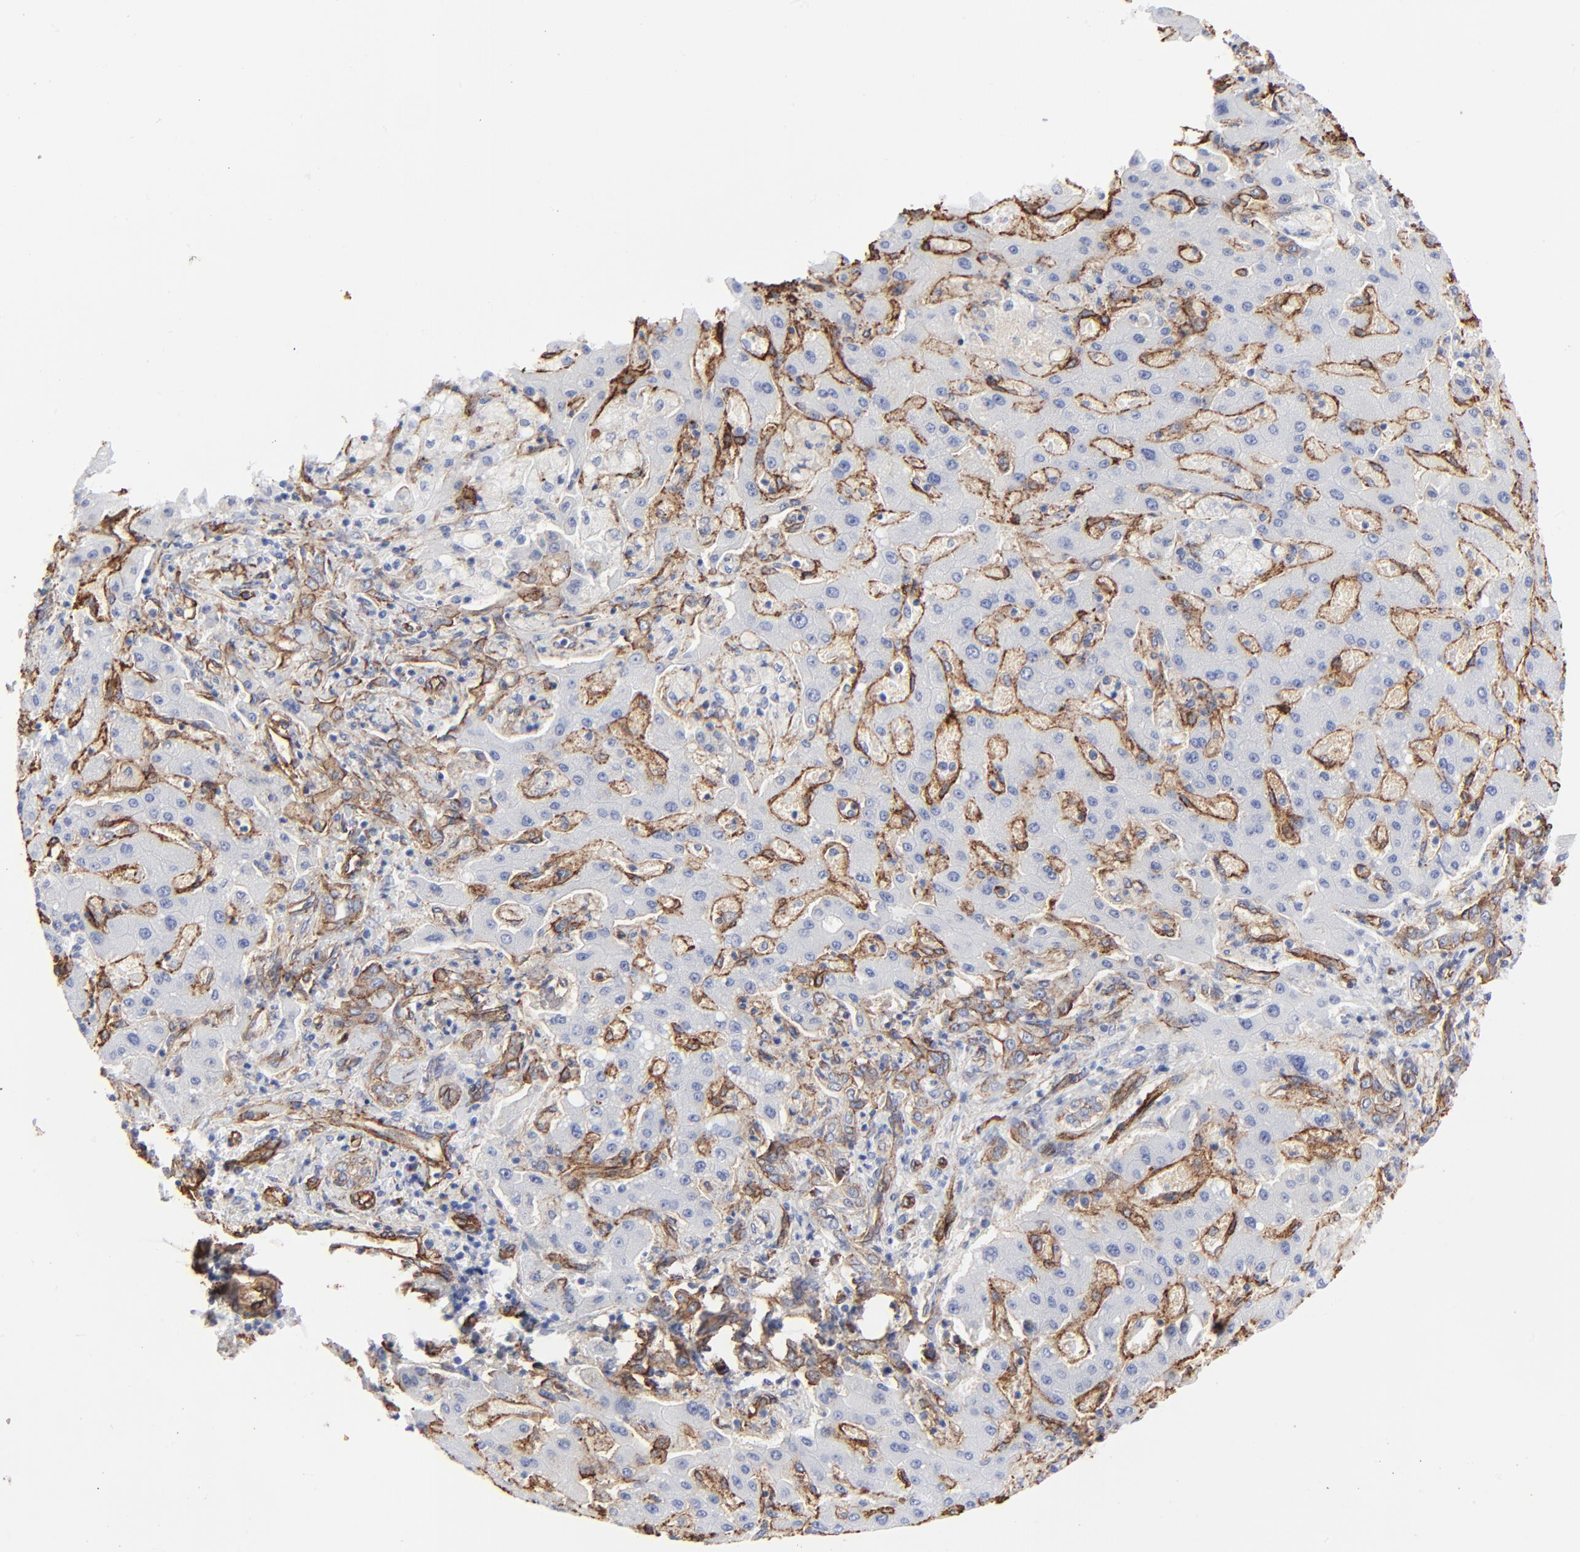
{"staining": {"intensity": "negative", "quantity": "none", "location": "none"}, "tissue": "liver cancer", "cell_type": "Tumor cells", "image_type": "cancer", "snomed": [{"axis": "morphology", "description": "Cholangiocarcinoma"}, {"axis": "topography", "description": "Liver"}], "caption": "This is an immunohistochemistry (IHC) image of human liver cancer (cholangiocarcinoma). There is no positivity in tumor cells.", "gene": "CAV1", "patient": {"sex": "male", "age": 50}}